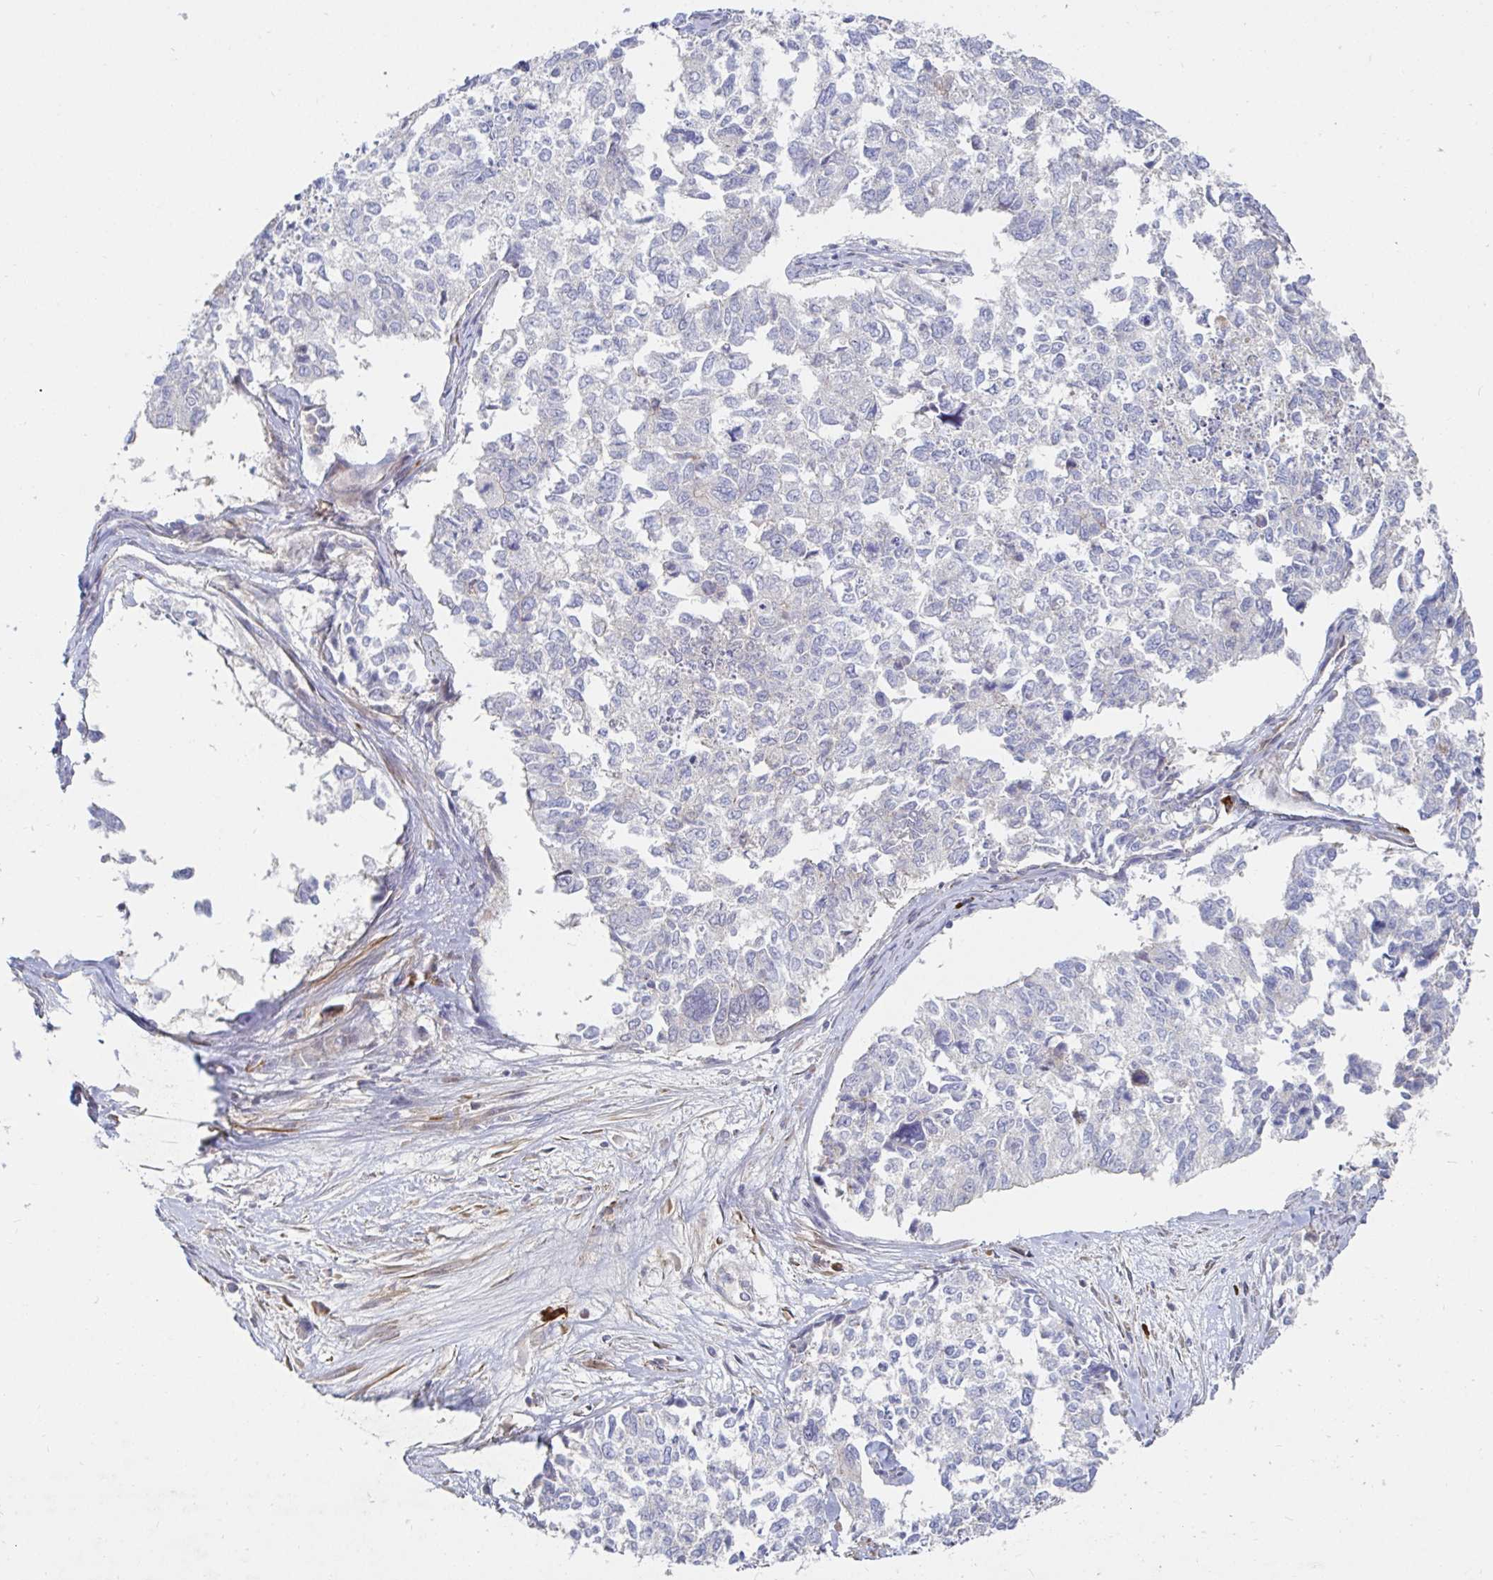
{"staining": {"intensity": "negative", "quantity": "none", "location": "none"}, "tissue": "cervical cancer", "cell_type": "Tumor cells", "image_type": "cancer", "snomed": [{"axis": "morphology", "description": "Adenocarcinoma, NOS"}, {"axis": "topography", "description": "Cervix"}], "caption": "Tumor cells show no significant staining in cervical cancer.", "gene": "SSH2", "patient": {"sex": "female", "age": 63}}